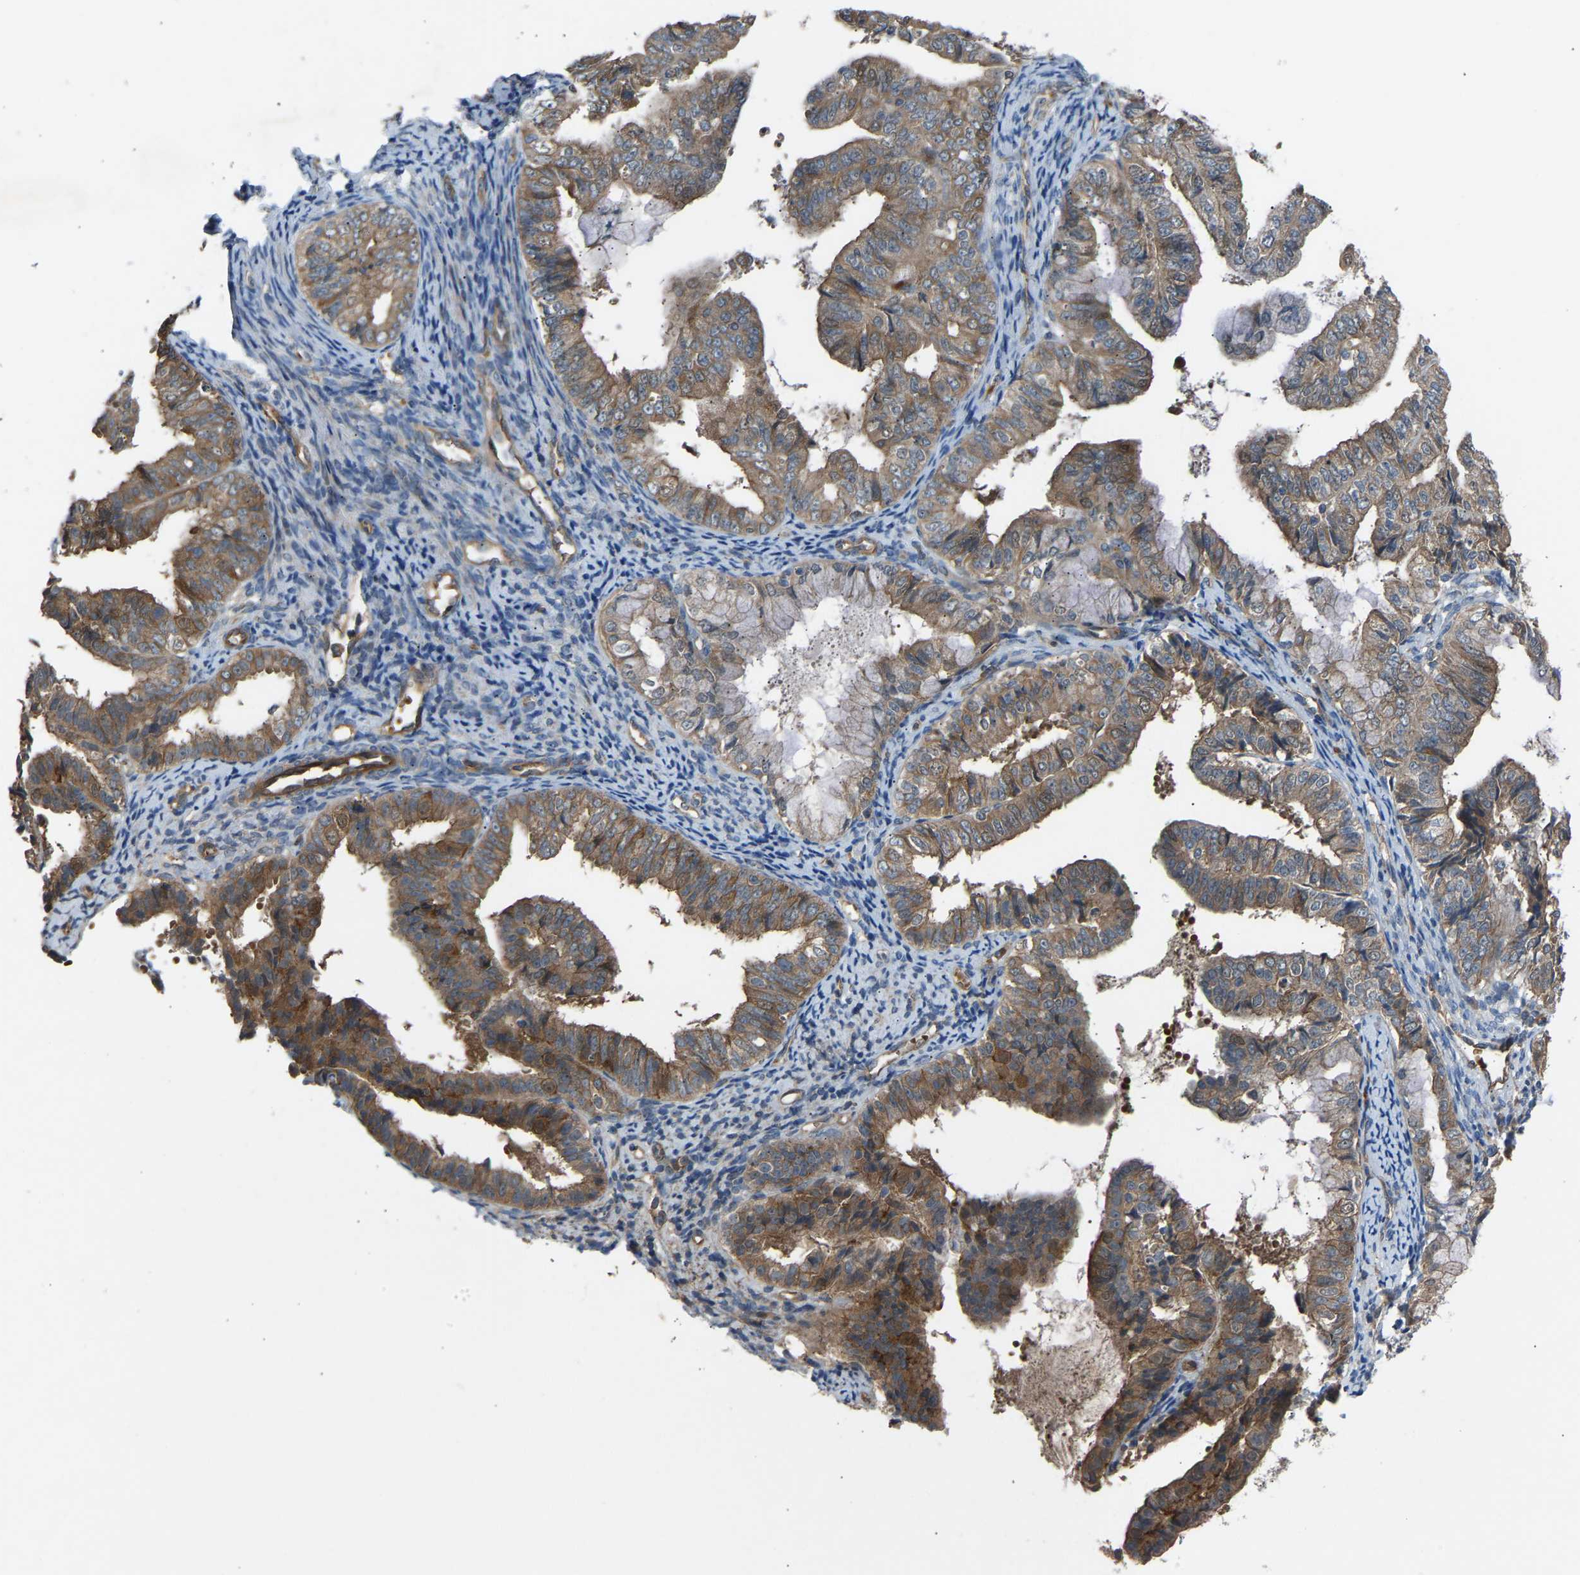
{"staining": {"intensity": "moderate", "quantity": ">75%", "location": "cytoplasmic/membranous"}, "tissue": "endometrial cancer", "cell_type": "Tumor cells", "image_type": "cancer", "snomed": [{"axis": "morphology", "description": "Adenocarcinoma, NOS"}, {"axis": "topography", "description": "Endometrium"}], "caption": "Immunohistochemical staining of endometrial cancer demonstrates moderate cytoplasmic/membranous protein expression in approximately >75% of tumor cells.", "gene": "GAS2L1", "patient": {"sex": "female", "age": 63}}